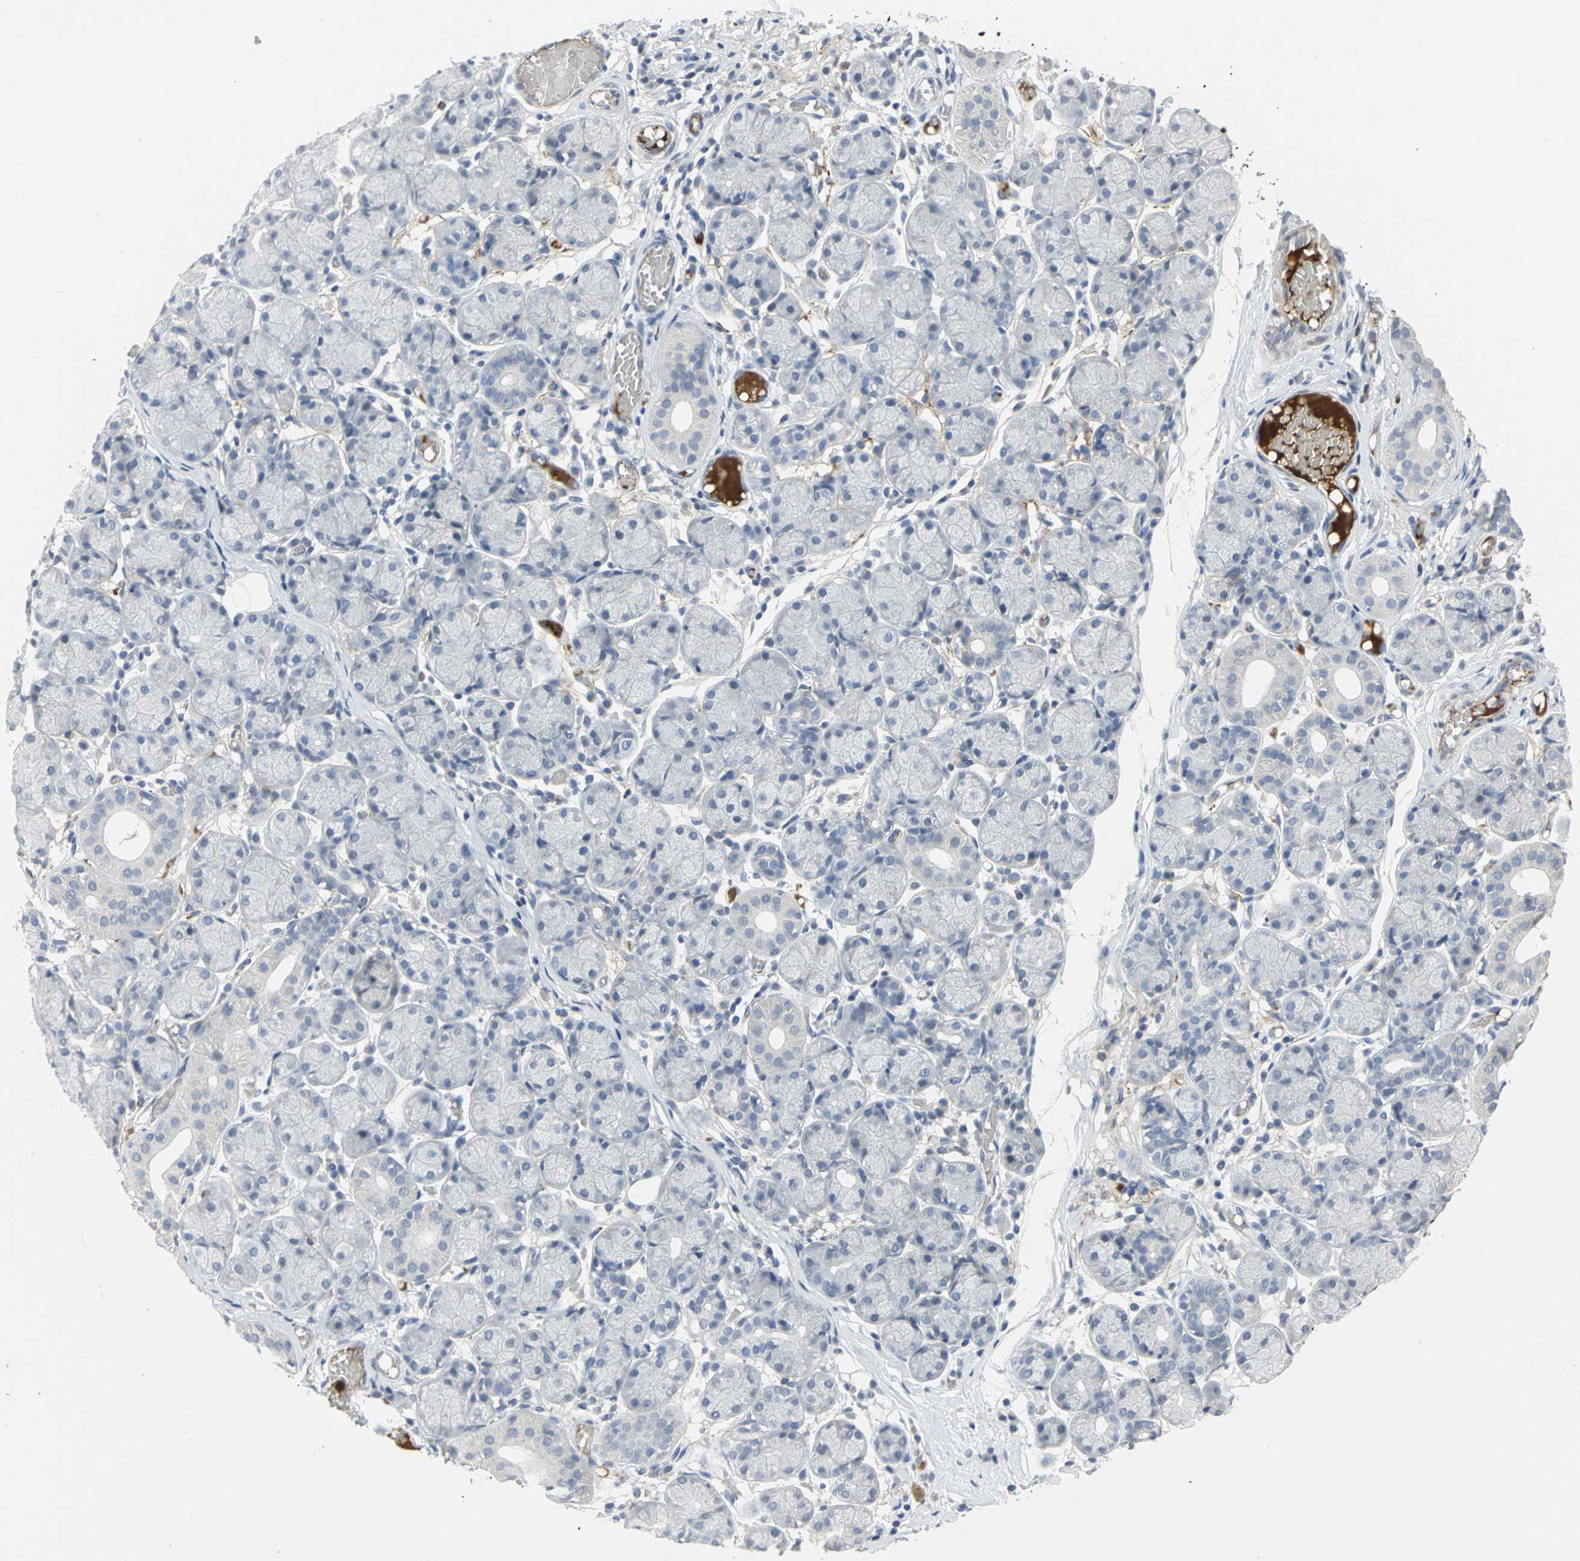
{"staining": {"intensity": "negative", "quantity": "none", "location": "none"}, "tissue": "salivary gland", "cell_type": "Glandular cells", "image_type": "normal", "snomed": [{"axis": "morphology", "description": "Normal tissue, NOS"}, {"axis": "topography", "description": "Salivary gland"}], "caption": "Immunohistochemistry (IHC) of normal salivary gland reveals no positivity in glandular cells. The staining was performed using DAB to visualize the protein expression in brown, while the nuclei were stained in blue with hematoxylin (Magnification: 20x).", "gene": "ZIC1", "patient": {"sex": "female", "age": 24}}